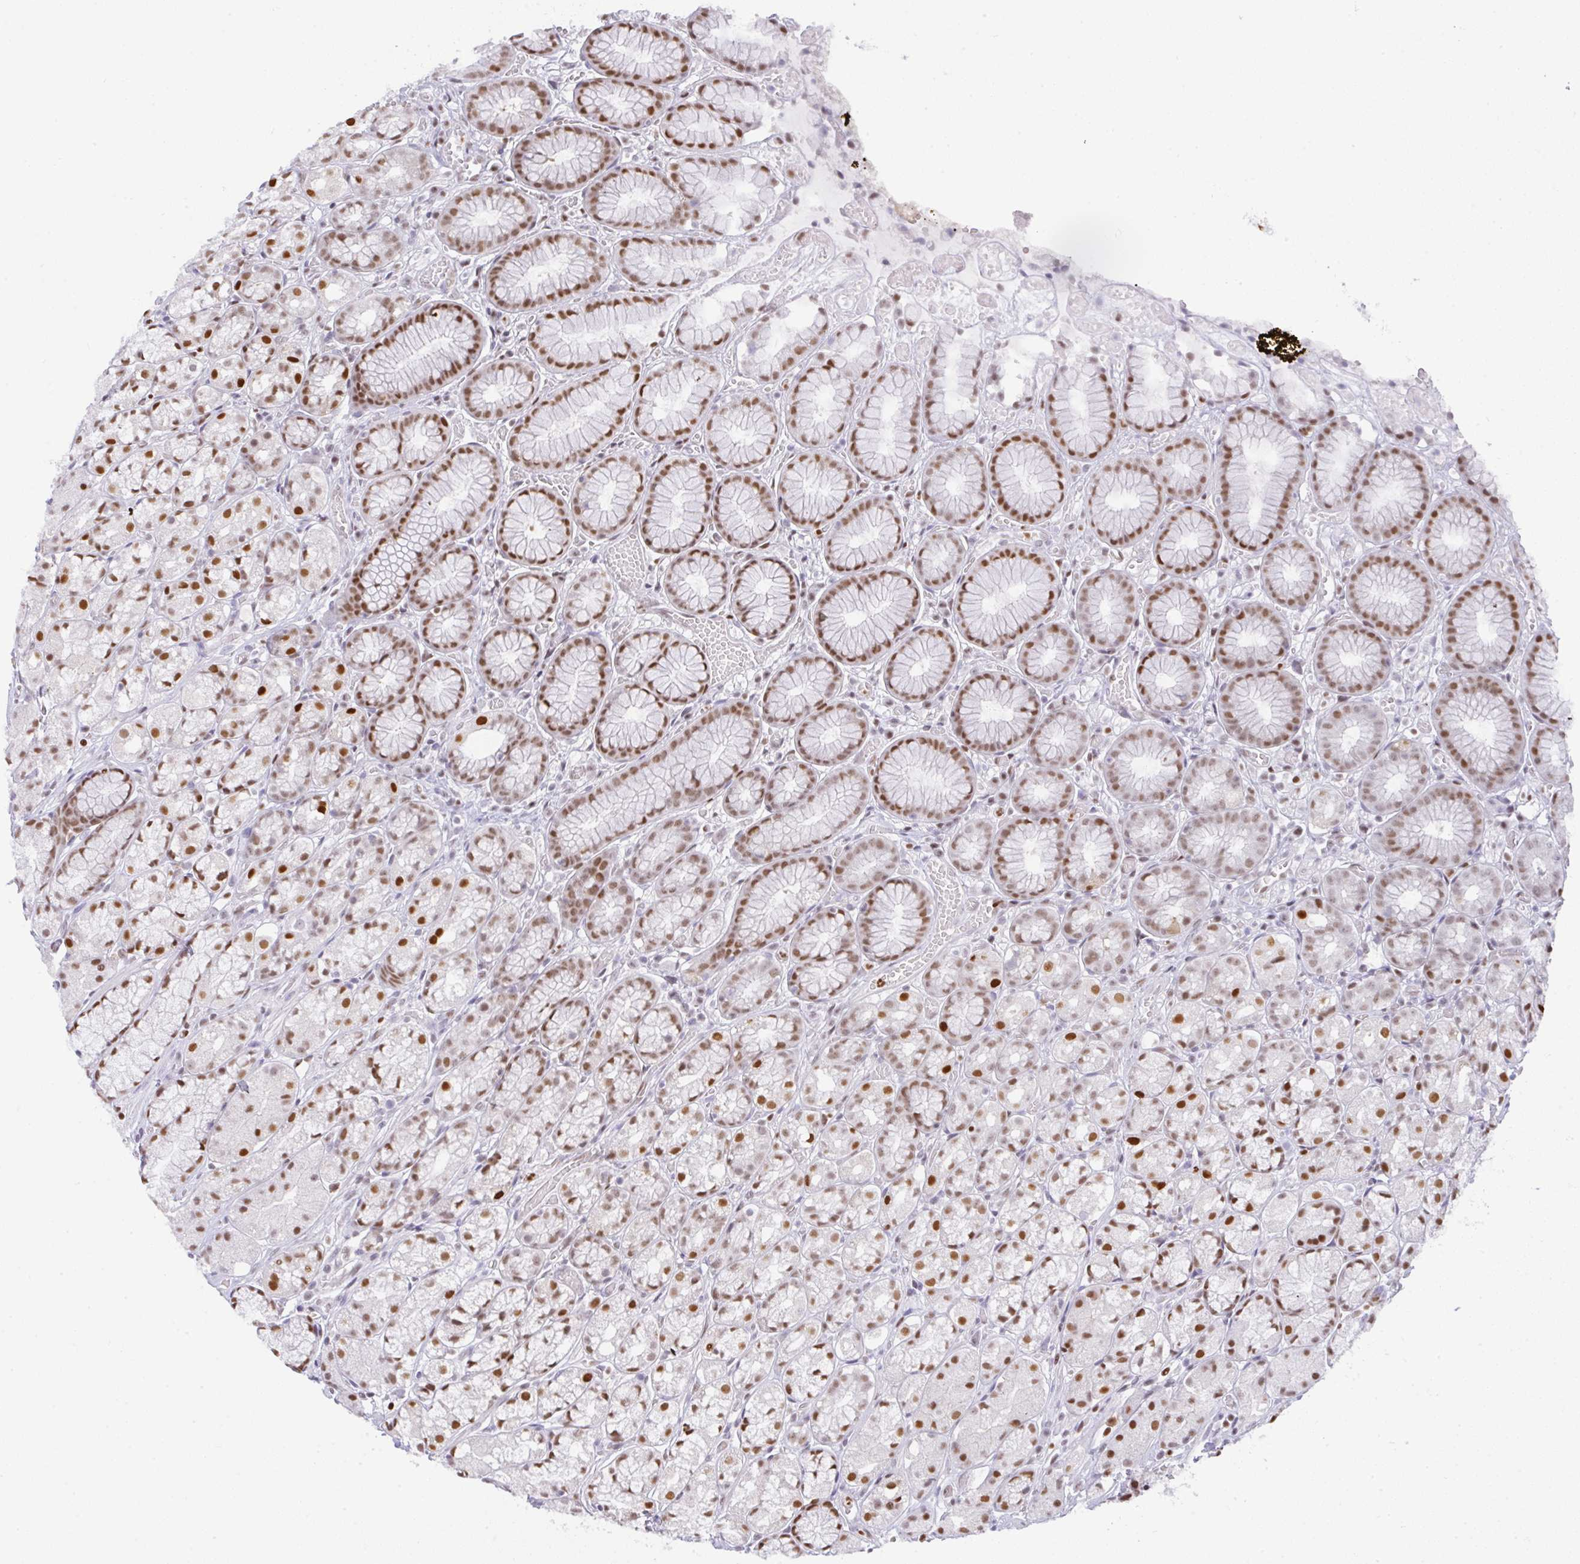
{"staining": {"intensity": "moderate", "quantity": ">75%", "location": "nuclear"}, "tissue": "stomach", "cell_type": "Glandular cells", "image_type": "normal", "snomed": [{"axis": "morphology", "description": "Normal tissue, NOS"}, {"axis": "topography", "description": "Smooth muscle"}, {"axis": "topography", "description": "Stomach"}], "caption": "Glandular cells exhibit medium levels of moderate nuclear staining in about >75% of cells in unremarkable human stomach. The protein is stained brown, and the nuclei are stained in blue (DAB (3,3'-diaminobenzidine) IHC with brightfield microscopy, high magnification).", "gene": "BBX", "patient": {"sex": "male", "age": 70}}